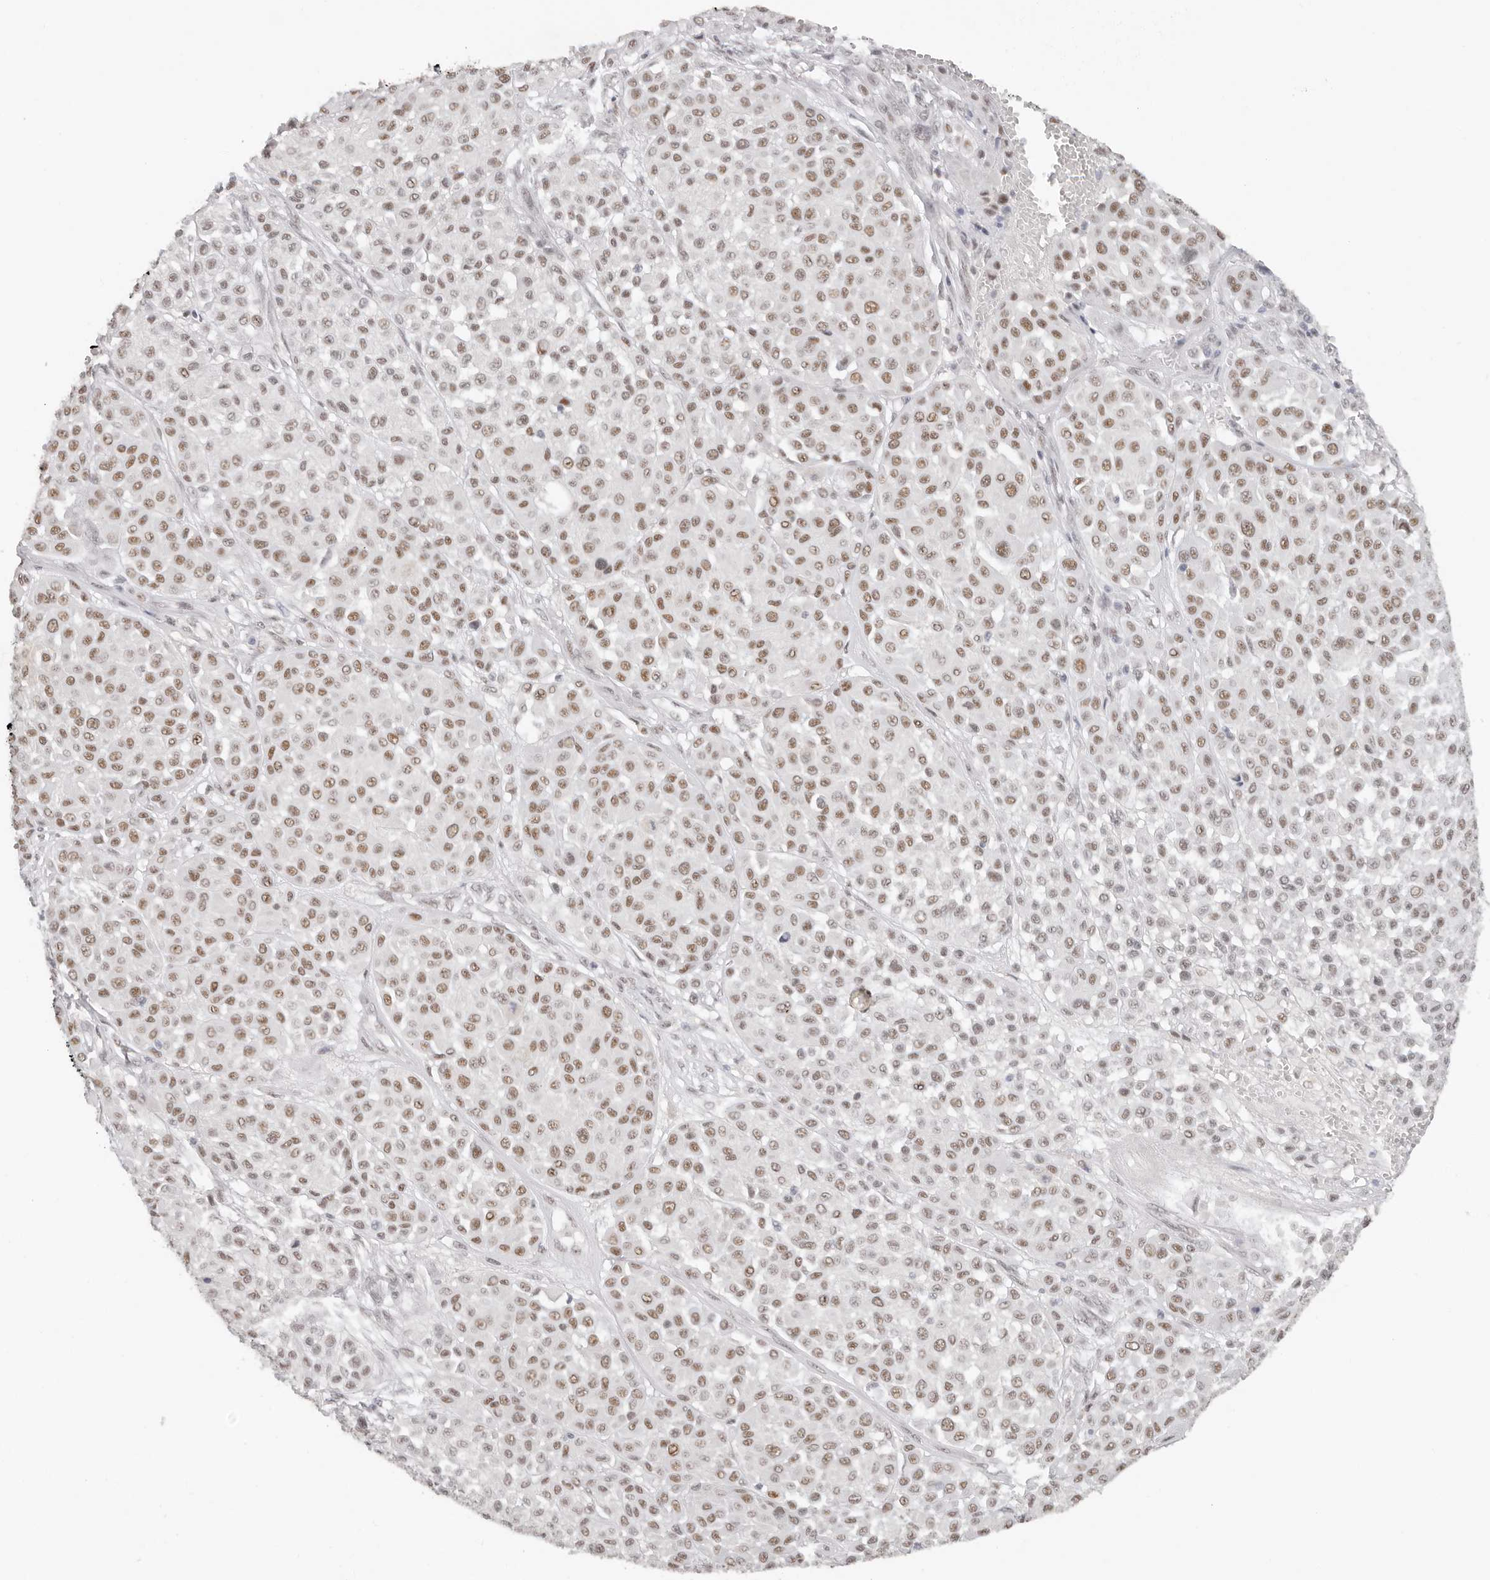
{"staining": {"intensity": "moderate", "quantity": ">75%", "location": "nuclear"}, "tissue": "melanoma", "cell_type": "Tumor cells", "image_type": "cancer", "snomed": [{"axis": "morphology", "description": "Malignant melanoma, Metastatic site"}, {"axis": "topography", "description": "Soft tissue"}], "caption": "IHC of melanoma shows medium levels of moderate nuclear positivity in approximately >75% of tumor cells.", "gene": "LARP7", "patient": {"sex": "male", "age": 41}}